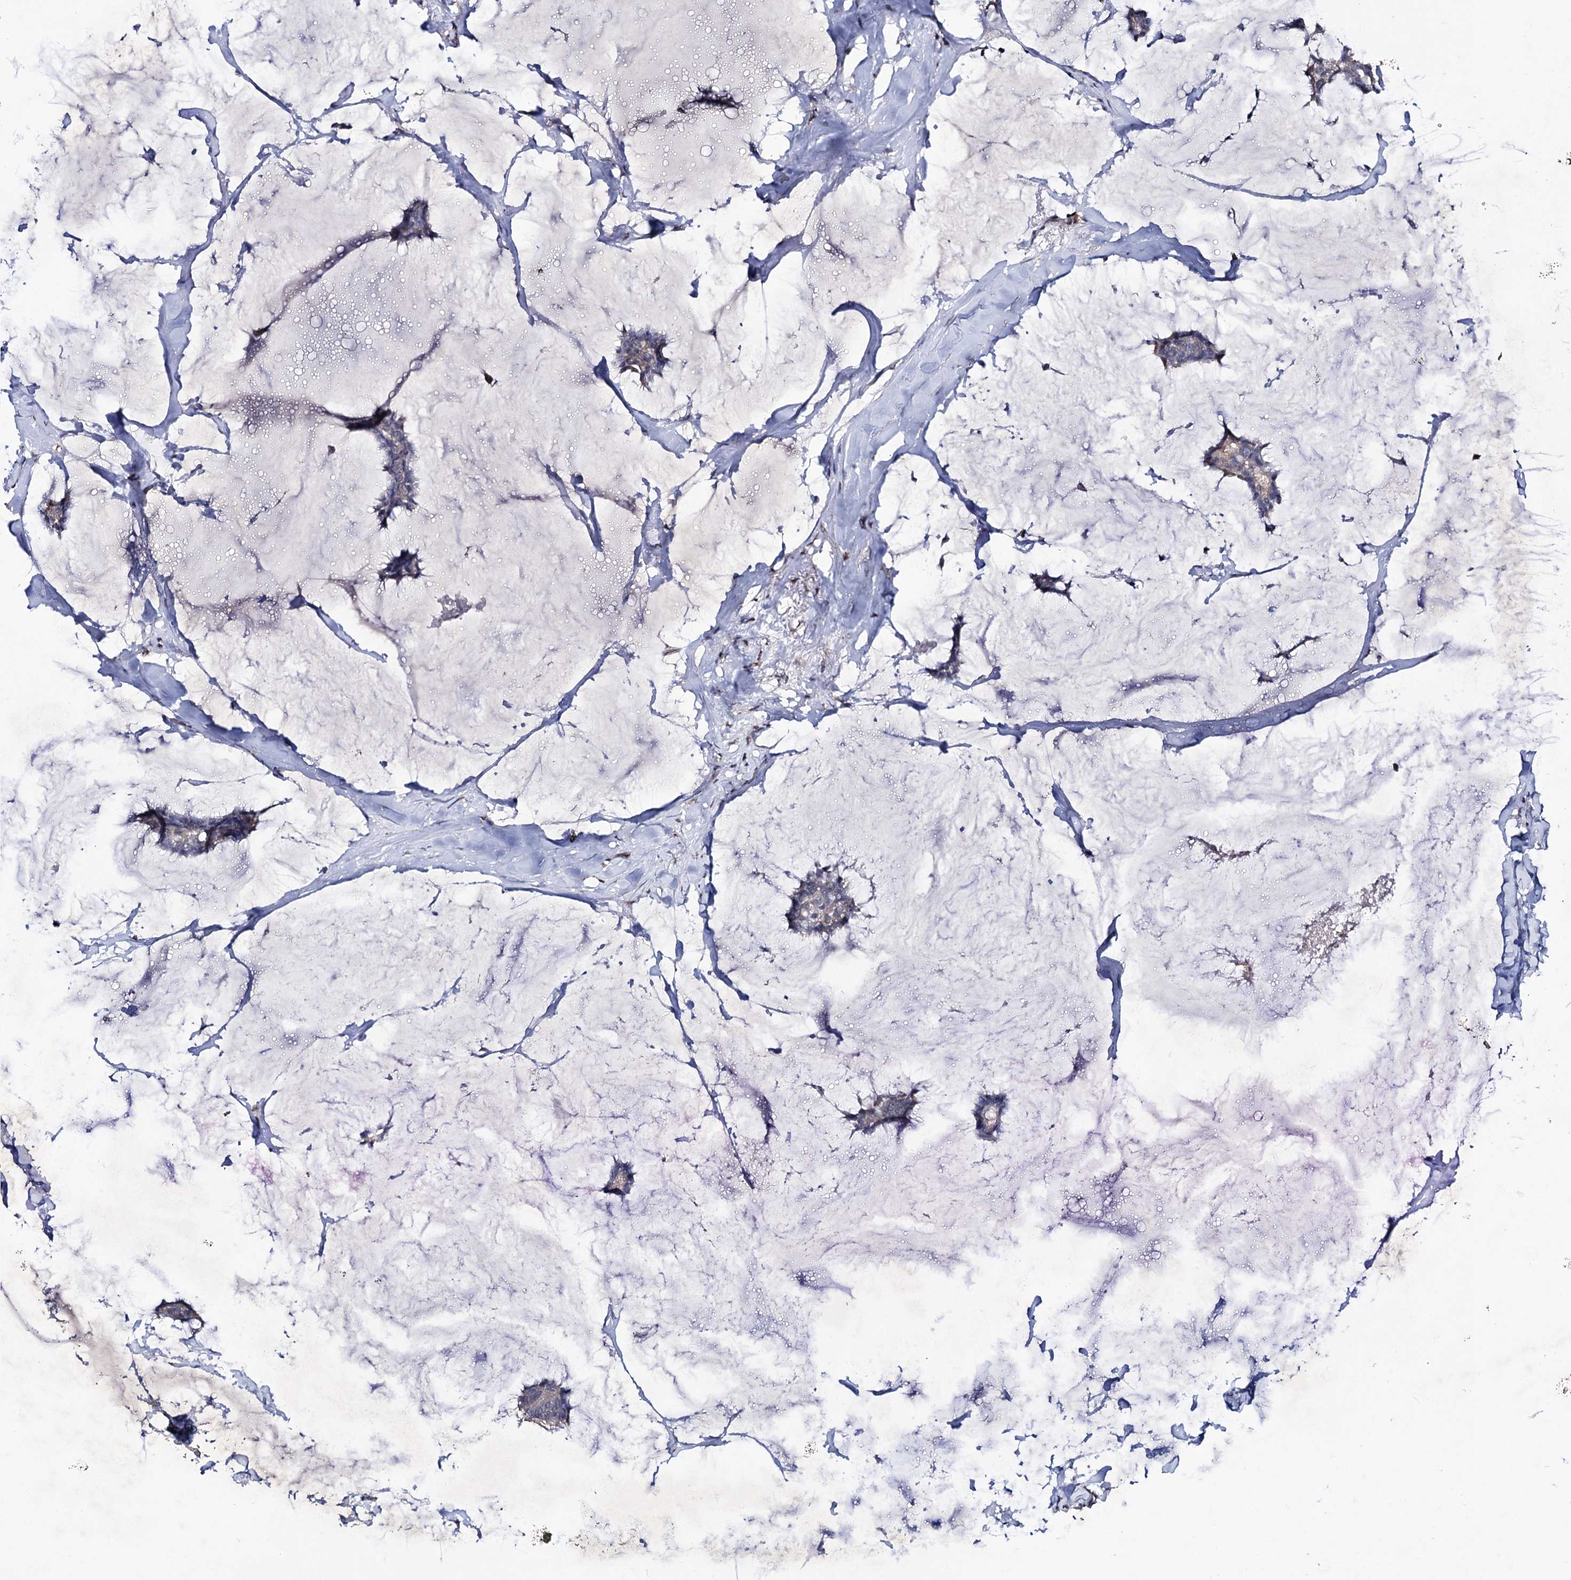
{"staining": {"intensity": "negative", "quantity": "none", "location": "none"}, "tissue": "breast cancer", "cell_type": "Tumor cells", "image_type": "cancer", "snomed": [{"axis": "morphology", "description": "Duct carcinoma"}, {"axis": "topography", "description": "Breast"}], "caption": "Immunohistochemistry micrograph of breast cancer stained for a protein (brown), which exhibits no staining in tumor cells.", "gene": "SMCHD1", "patient": {"sex": "female", "age": 93}}